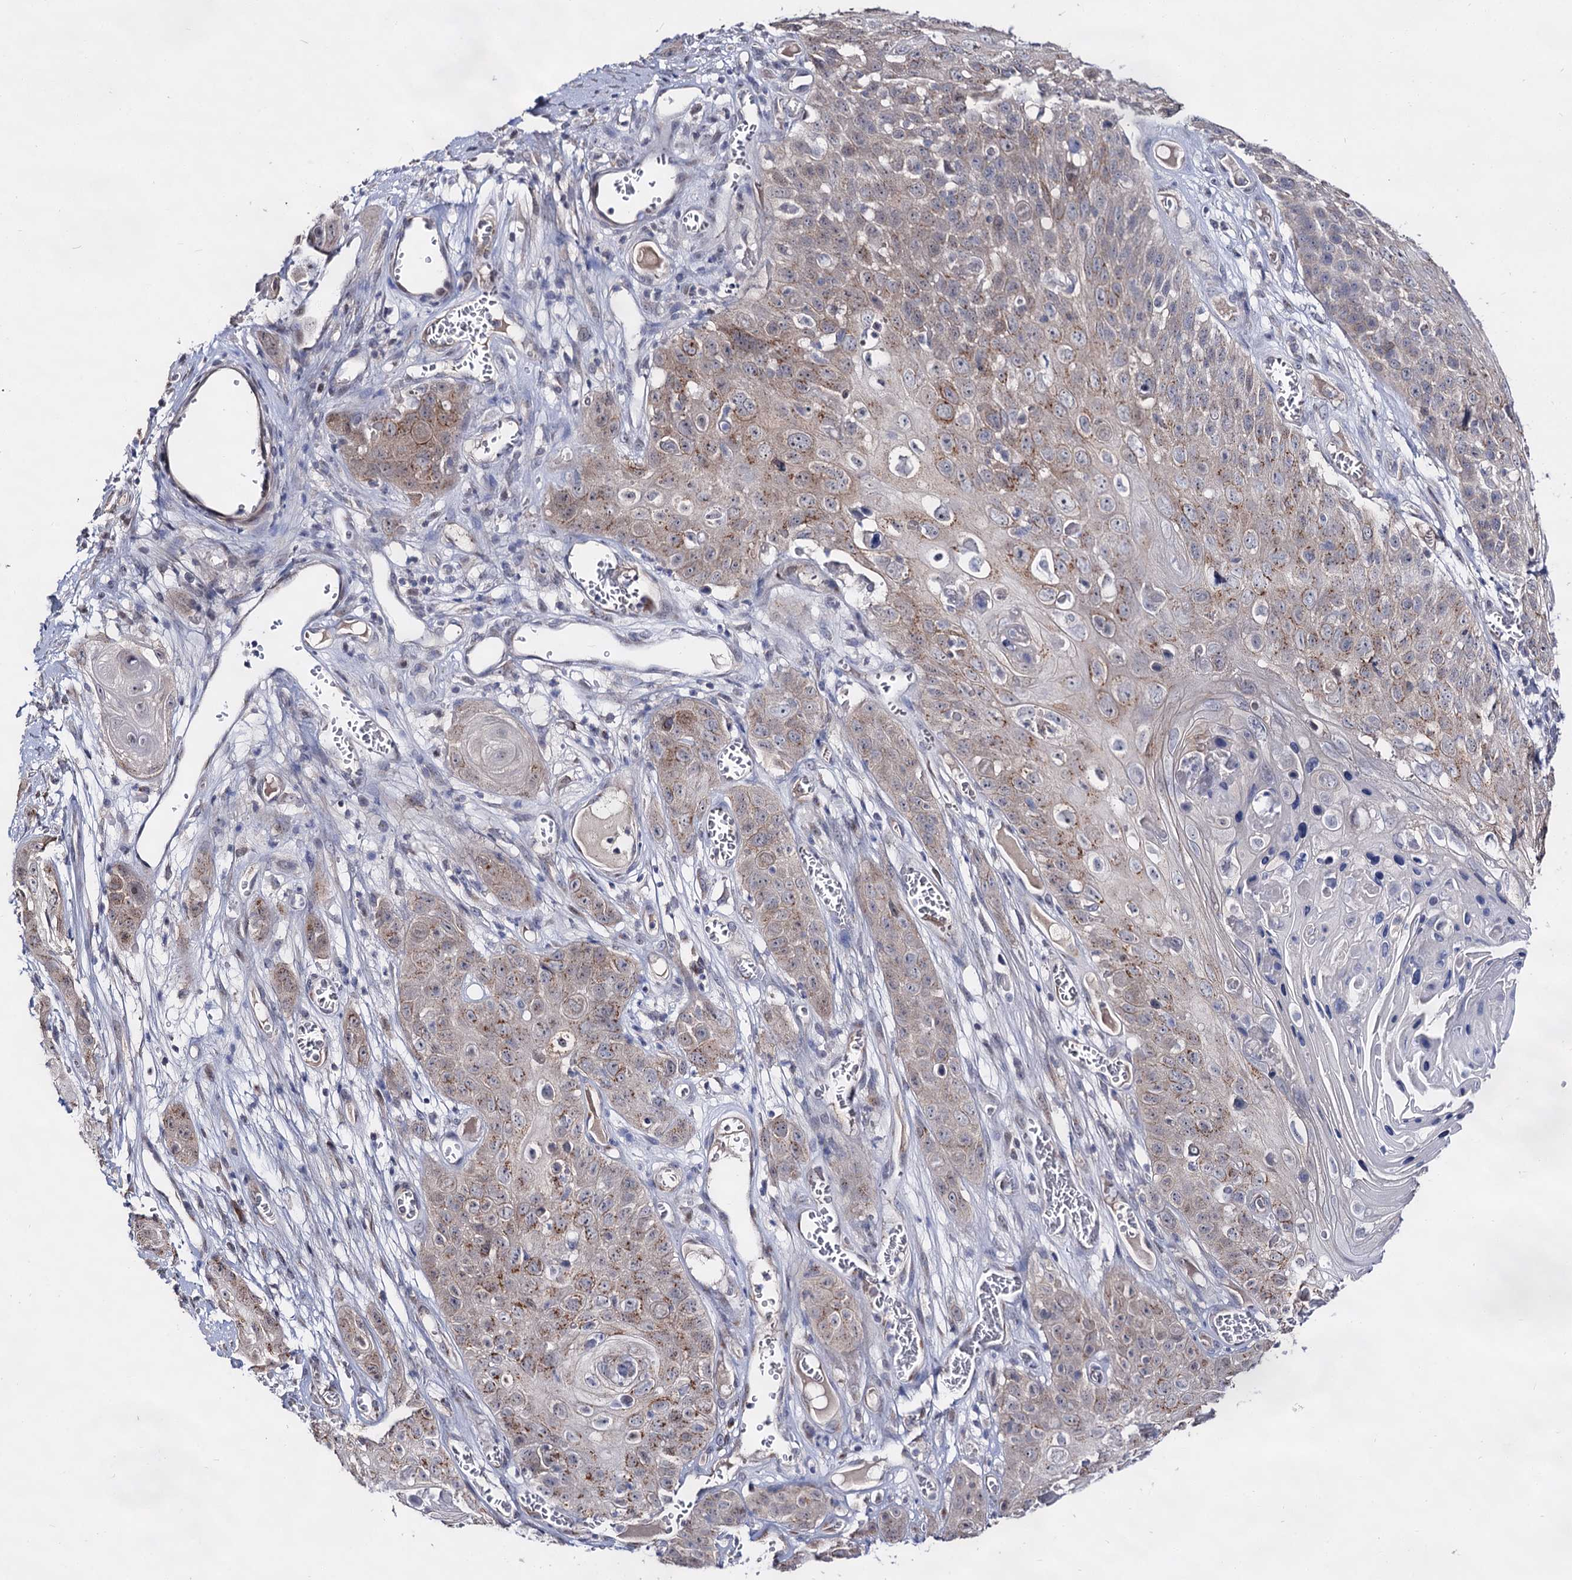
{"staining": {"intensity": "weak", "quantity": ">75%", "location": "cytoplasmic/membranous"}, "tissue": "skin cancer", "cell_type": "Tumor cells", "image_type": "cancer", "snomed": [{"axis": "morphology", "description": "Squamous cell carcinoma, NOS"}, {"axis": "topography", "description": "Skin"}], "caption": "Protein expression by immunohistochemistry (IHC) demonstrates weak cytoplasmic/membranous positivity in about >75% of tumor cells in skin cancer (squamous cell carcinoma).", "gene": "ARFIP2", "patient": {"sex": "male", "age": 55}}